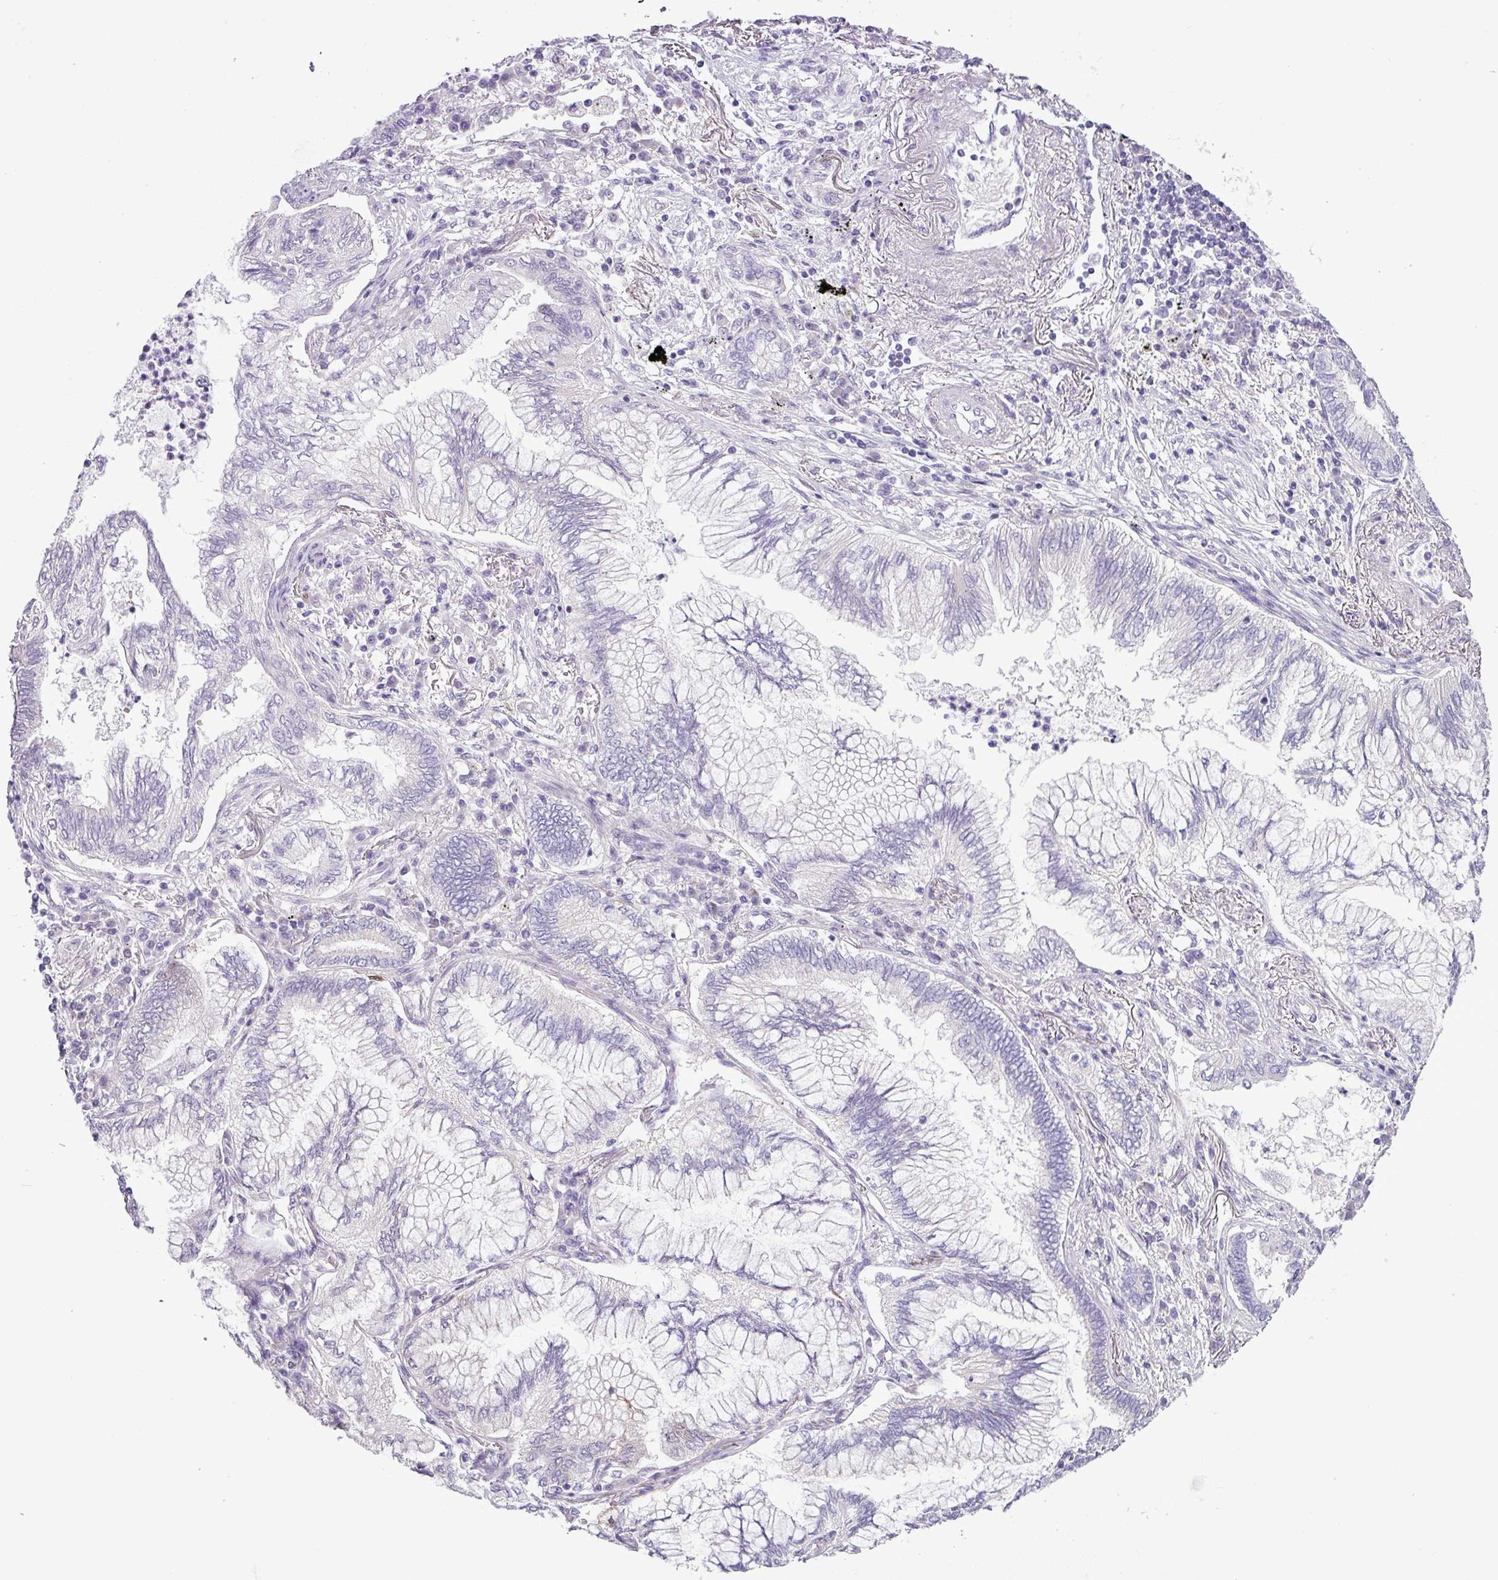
{"staining": {"intensity": "moderate", "quantity": "<25%", "location": "cytoplasmic/membranous"}, "tissue": "lung cancer", "cell_type": "Tumor cells", "image_type": "cancer", "snomed": [{"axis": "morphology", "description": "Adenocarcinoma, NOS"}, {"axis": "topography", "description": "Lung"}], "caption": "Protein staining of lung cancer tissue demonstrates moderate cytoplasmic/membranous expression in about <25% of tumor cells. The staining was performed using DAB, with brown indicating positive protein expression. Nuclei are stained blue with hematoxylin.", "gene": "ALDH3A1", "patient": {"sex": "female", "age": 70}}